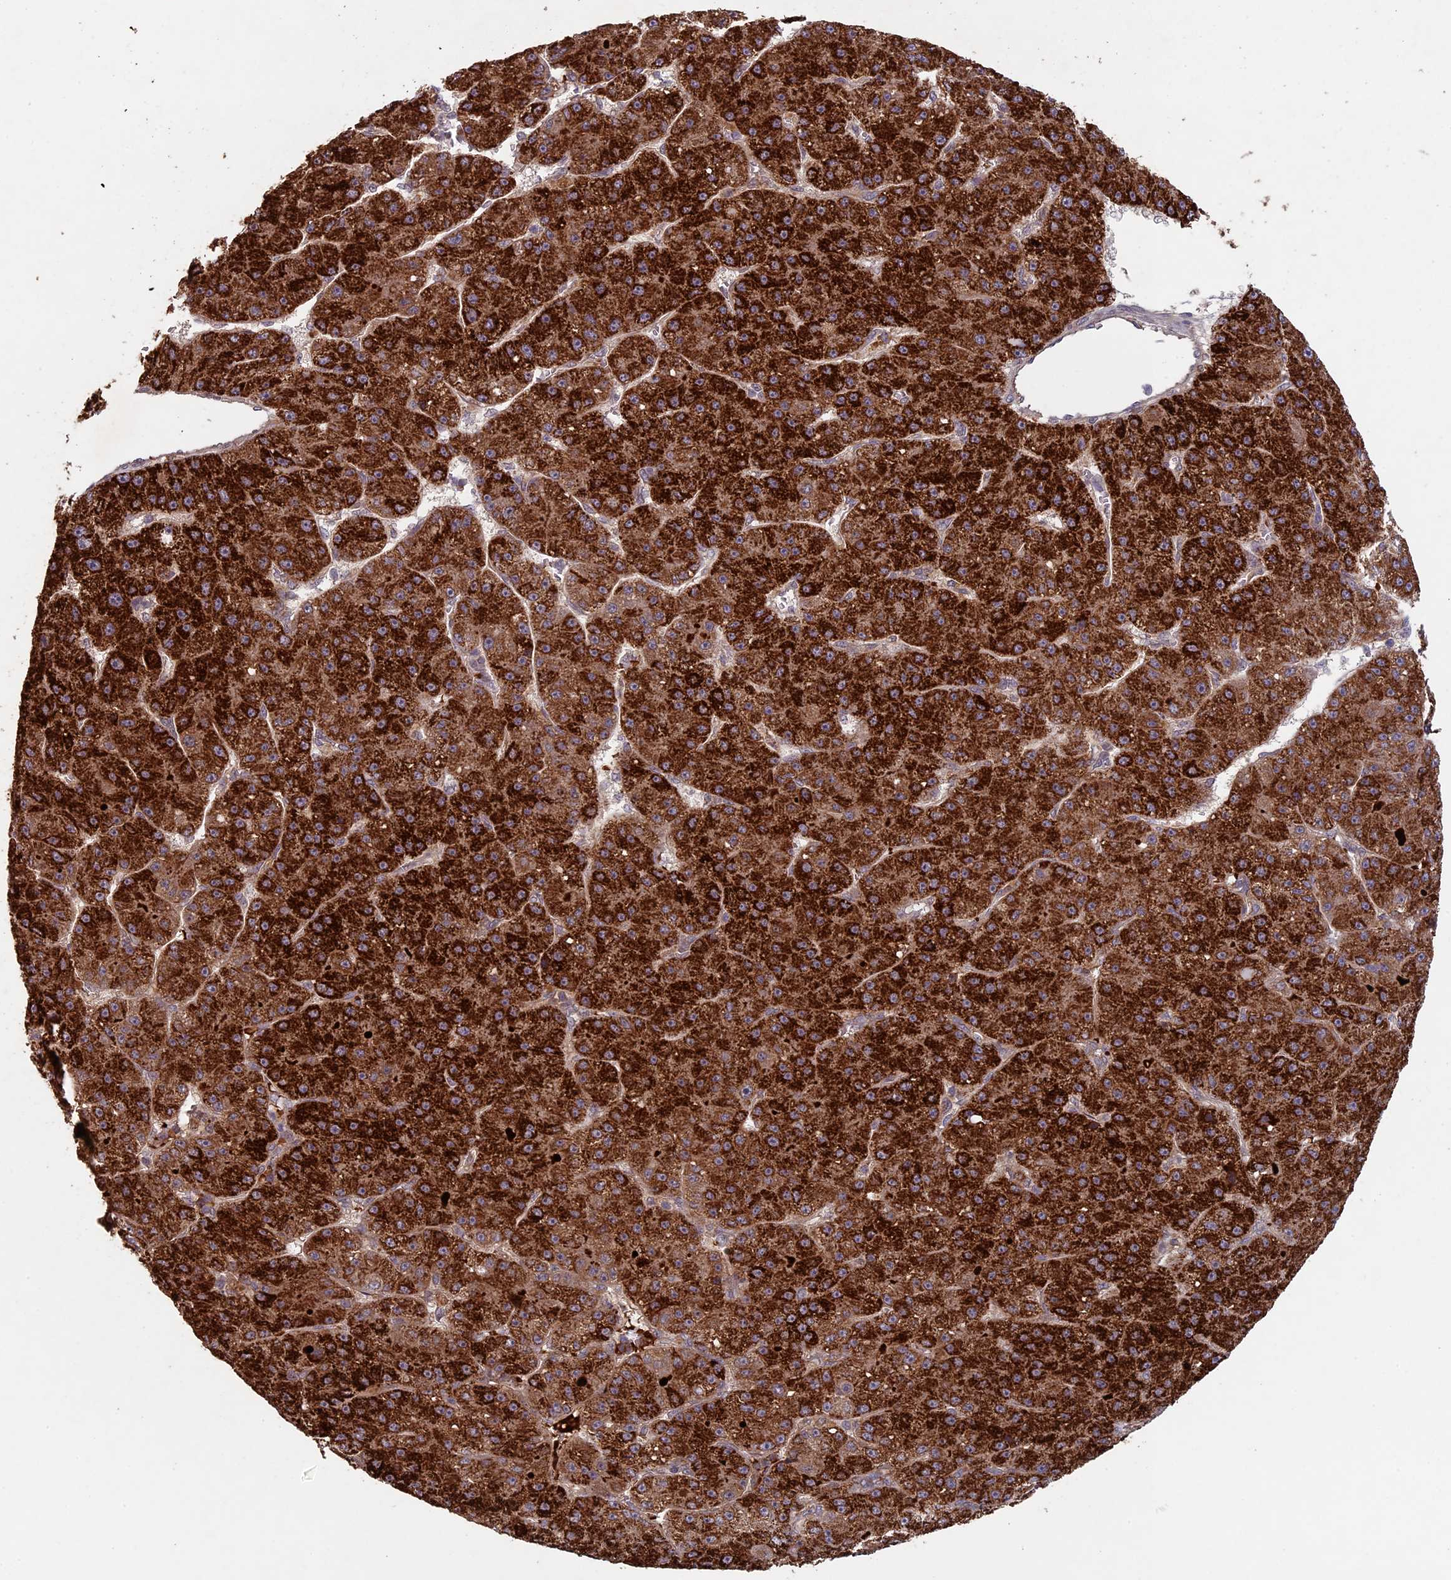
{"staining": {"intensity": "strong", "quantity": ">75%", "location": "cytoplasmic/membranous"}, "tissue": "liver cancer", "cell_type": "Tumor cells", "image_type": "cancer", "snomed": [{"axis": "morphology", "description": "Carcinoma, Hepatocellular, NOS"}, {"axis": "topography", "description": "Liver"}], "caption": "Brown immunohistochemical staining in liver cancer displays strong cytoplasmic/membranous staining in approximately >75% of tumor cells.", "gene": "RCCD1", "patient": {"sex": "male", "age": 67}}